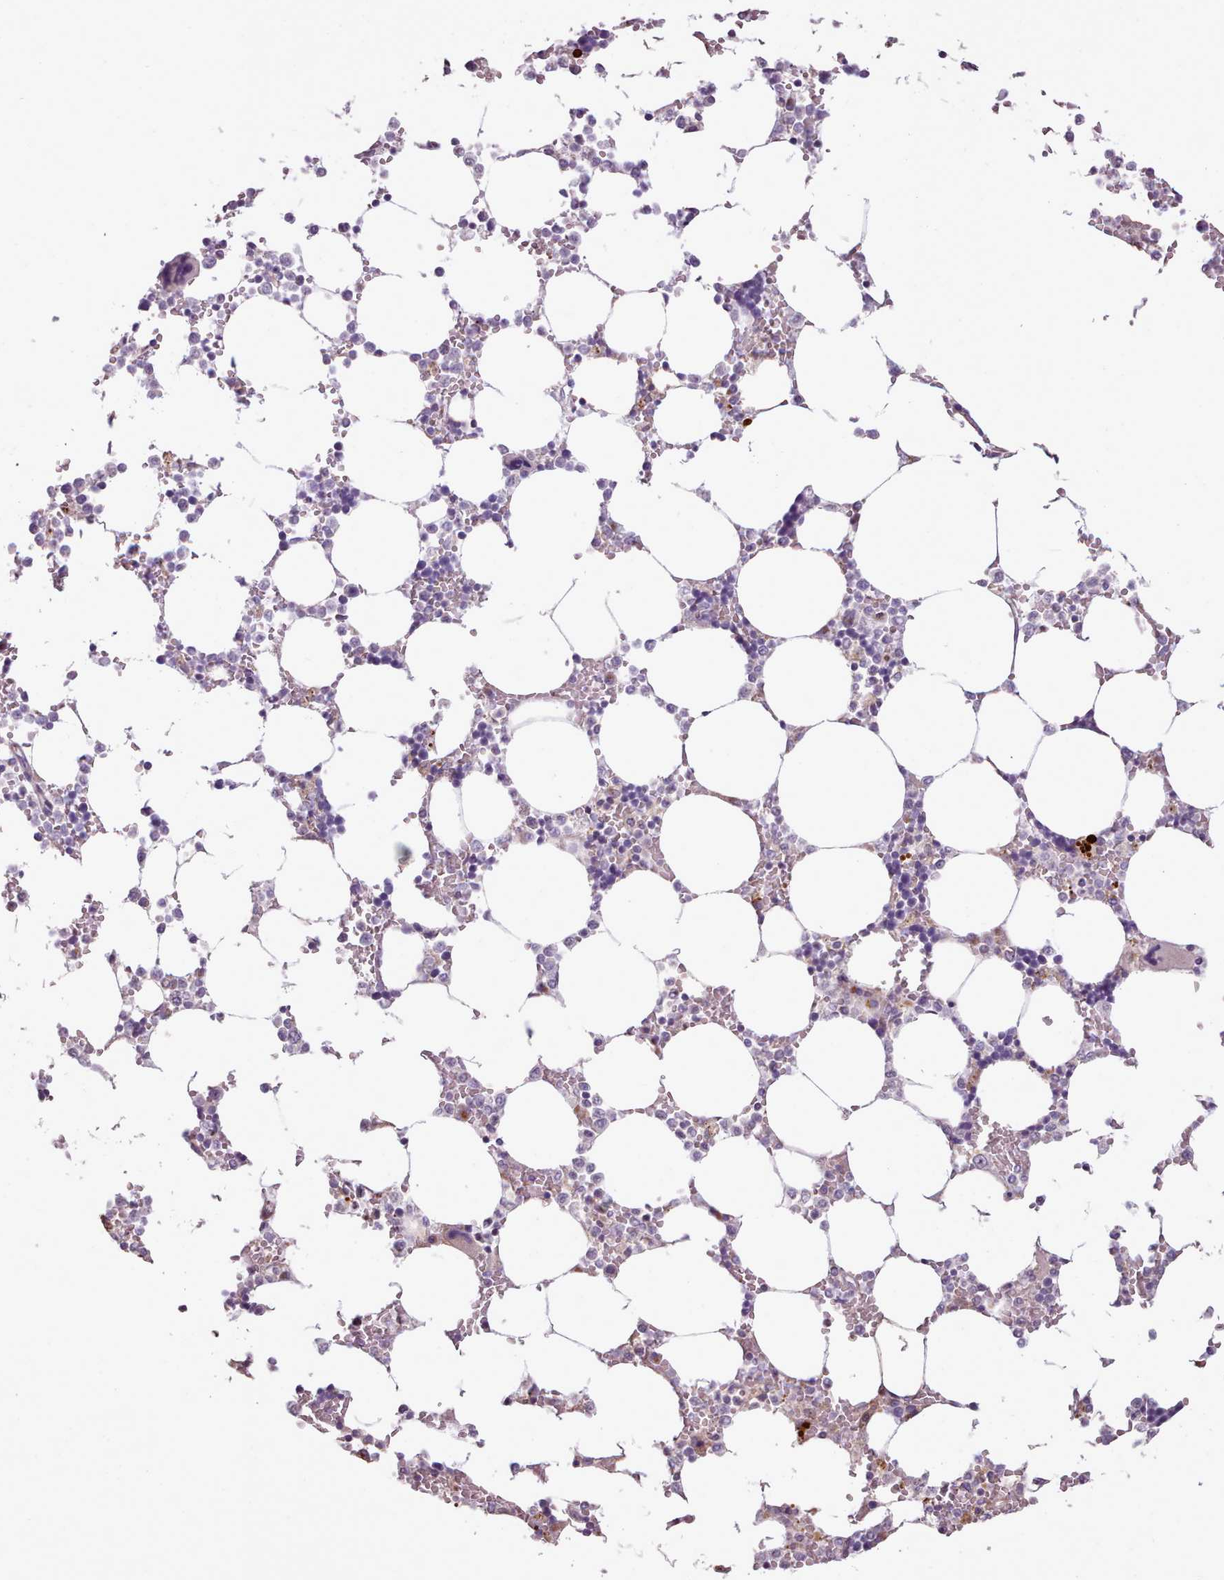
{"staining": {"intensity": "negative", "quantity": "none", "location": "none"}, "tissue": "bone marrow", "cell_type": "Hematopoietic cells", "image_type": "normal", "snomed": [{"axis": "morphology", "description": "Normal tissue, NOS"}, {"axis": "topography", "description": "Bone marrow"}], "caption": "The image exhibits no significant expression in hematopoietic cells of bone marrow.", "gene": "PPP3R1", "patient": {"sex": "male", "age": 64}}